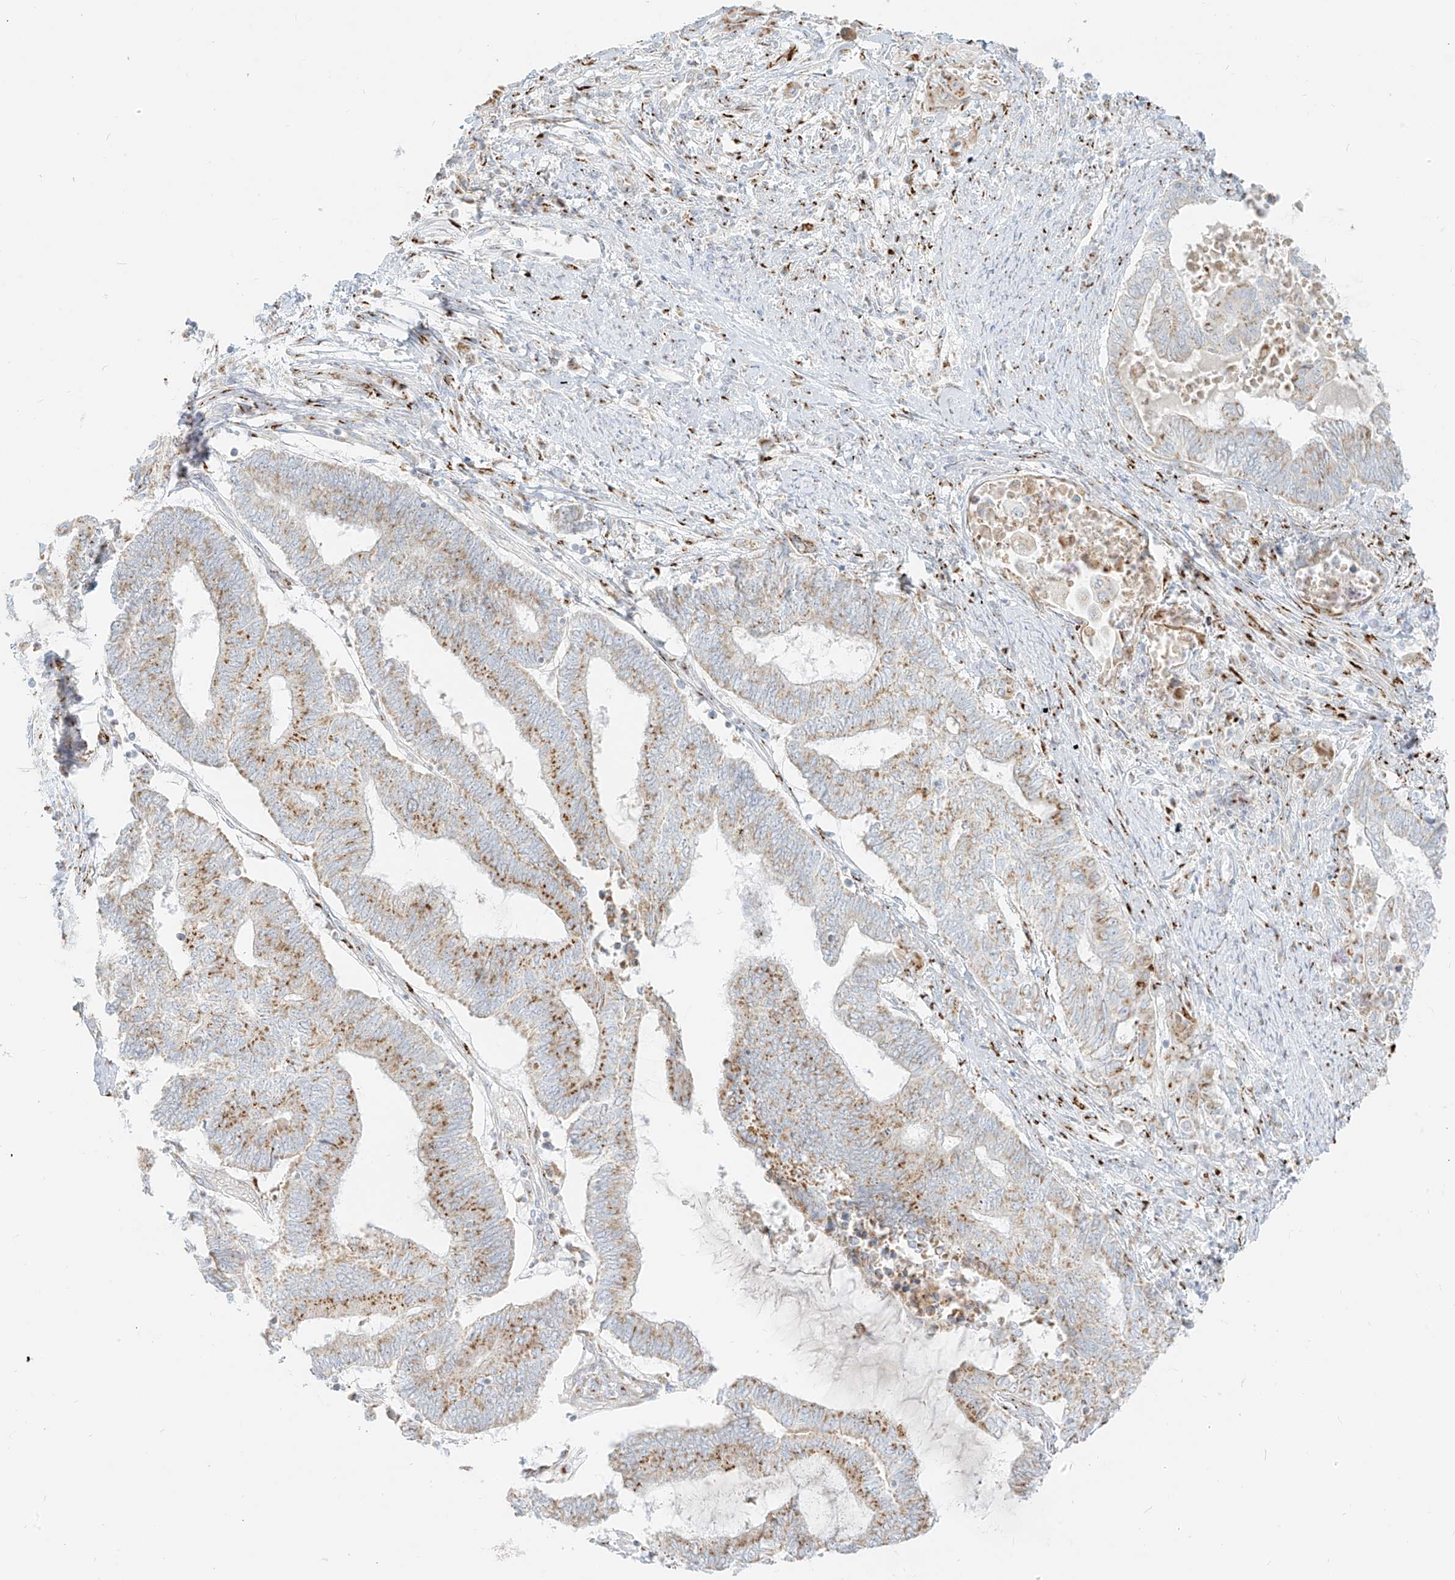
{"staining": {"intensity": "moderate", "quantity": "25%-75%", "location": "cytoplasmic/membranous"}, "tissue": "endometrial cancer", "cell_type": "Tumor cells", "image_type": "cancer", "snomed": [{"axis": "morphology", "description": "Adenocarcinoma, NOS"}, {"axis": "topography", "description": "Uterus"}, {"axis": "topography", "description": "Endometrium"}], "caption": "Protein staining demonstrates moderate cytoplasmic/membranous expression in about 25%-75% of tumor cells in endometrial adenocarcinoma.", "gene": "TMEM87B", "patient": {"sex": "female", "age": 70}}